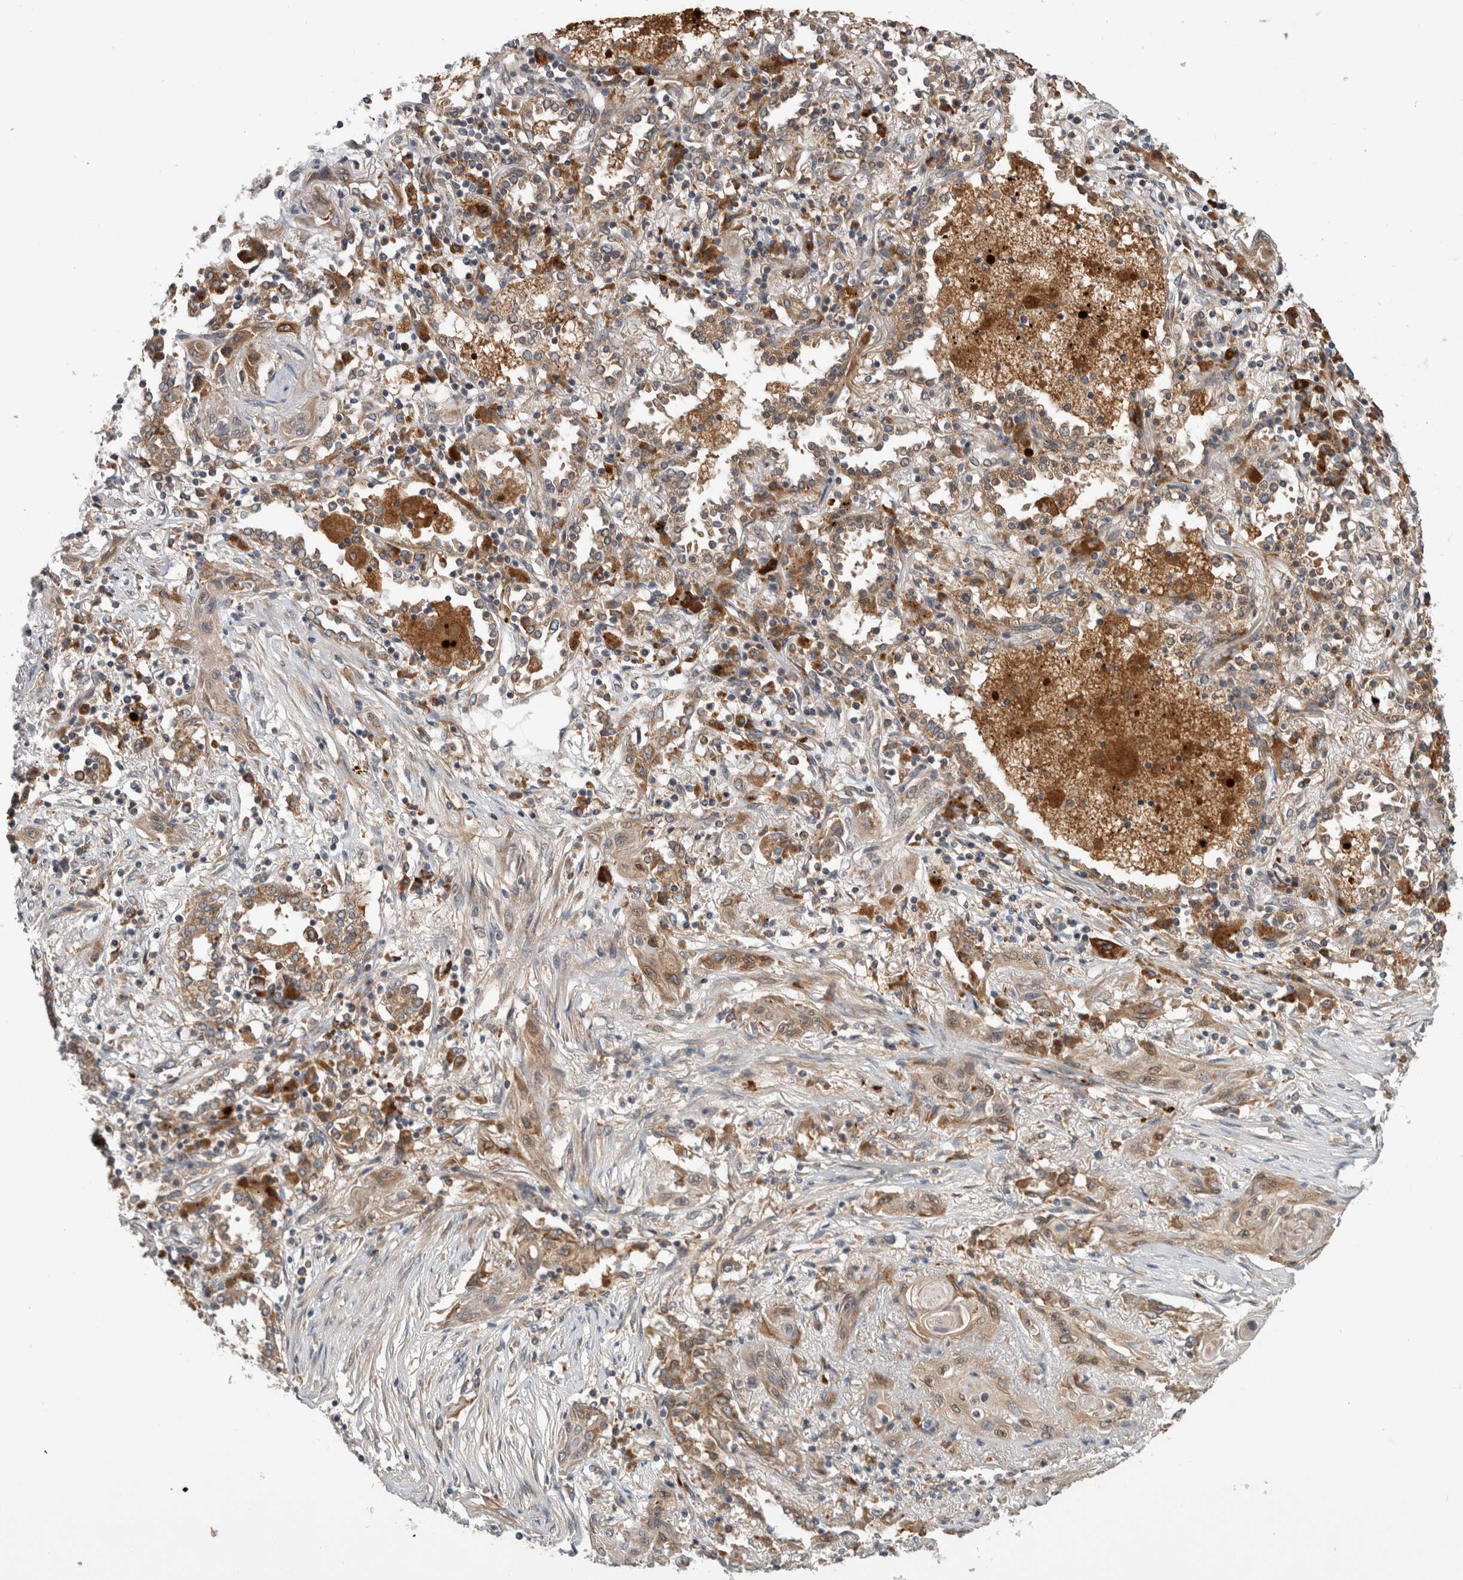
{"staining": {"intensity": "moderate", "quantity": ">75%", "location": "cytoplasmic/membranous"}, "tissue": "lung cancer", "cell_type": "Tumor cells", "image_type": "cancer", "snomed": [{"axis": "morphology", "description": "Squamous cell carcinoma, NOS"}, {"axis": "topography", "description": "Lung"}], "caption": "Immunohistochemistry (DAB (3,3'-diaminobenzidine)) staining of human lung squamous cell carcinoma displays moderate cytoplasmic/membranous protein staining in about >75% of tumor cells.", "gene": "ADGRL3", "patient": {"sex": "female", "age": 47}}